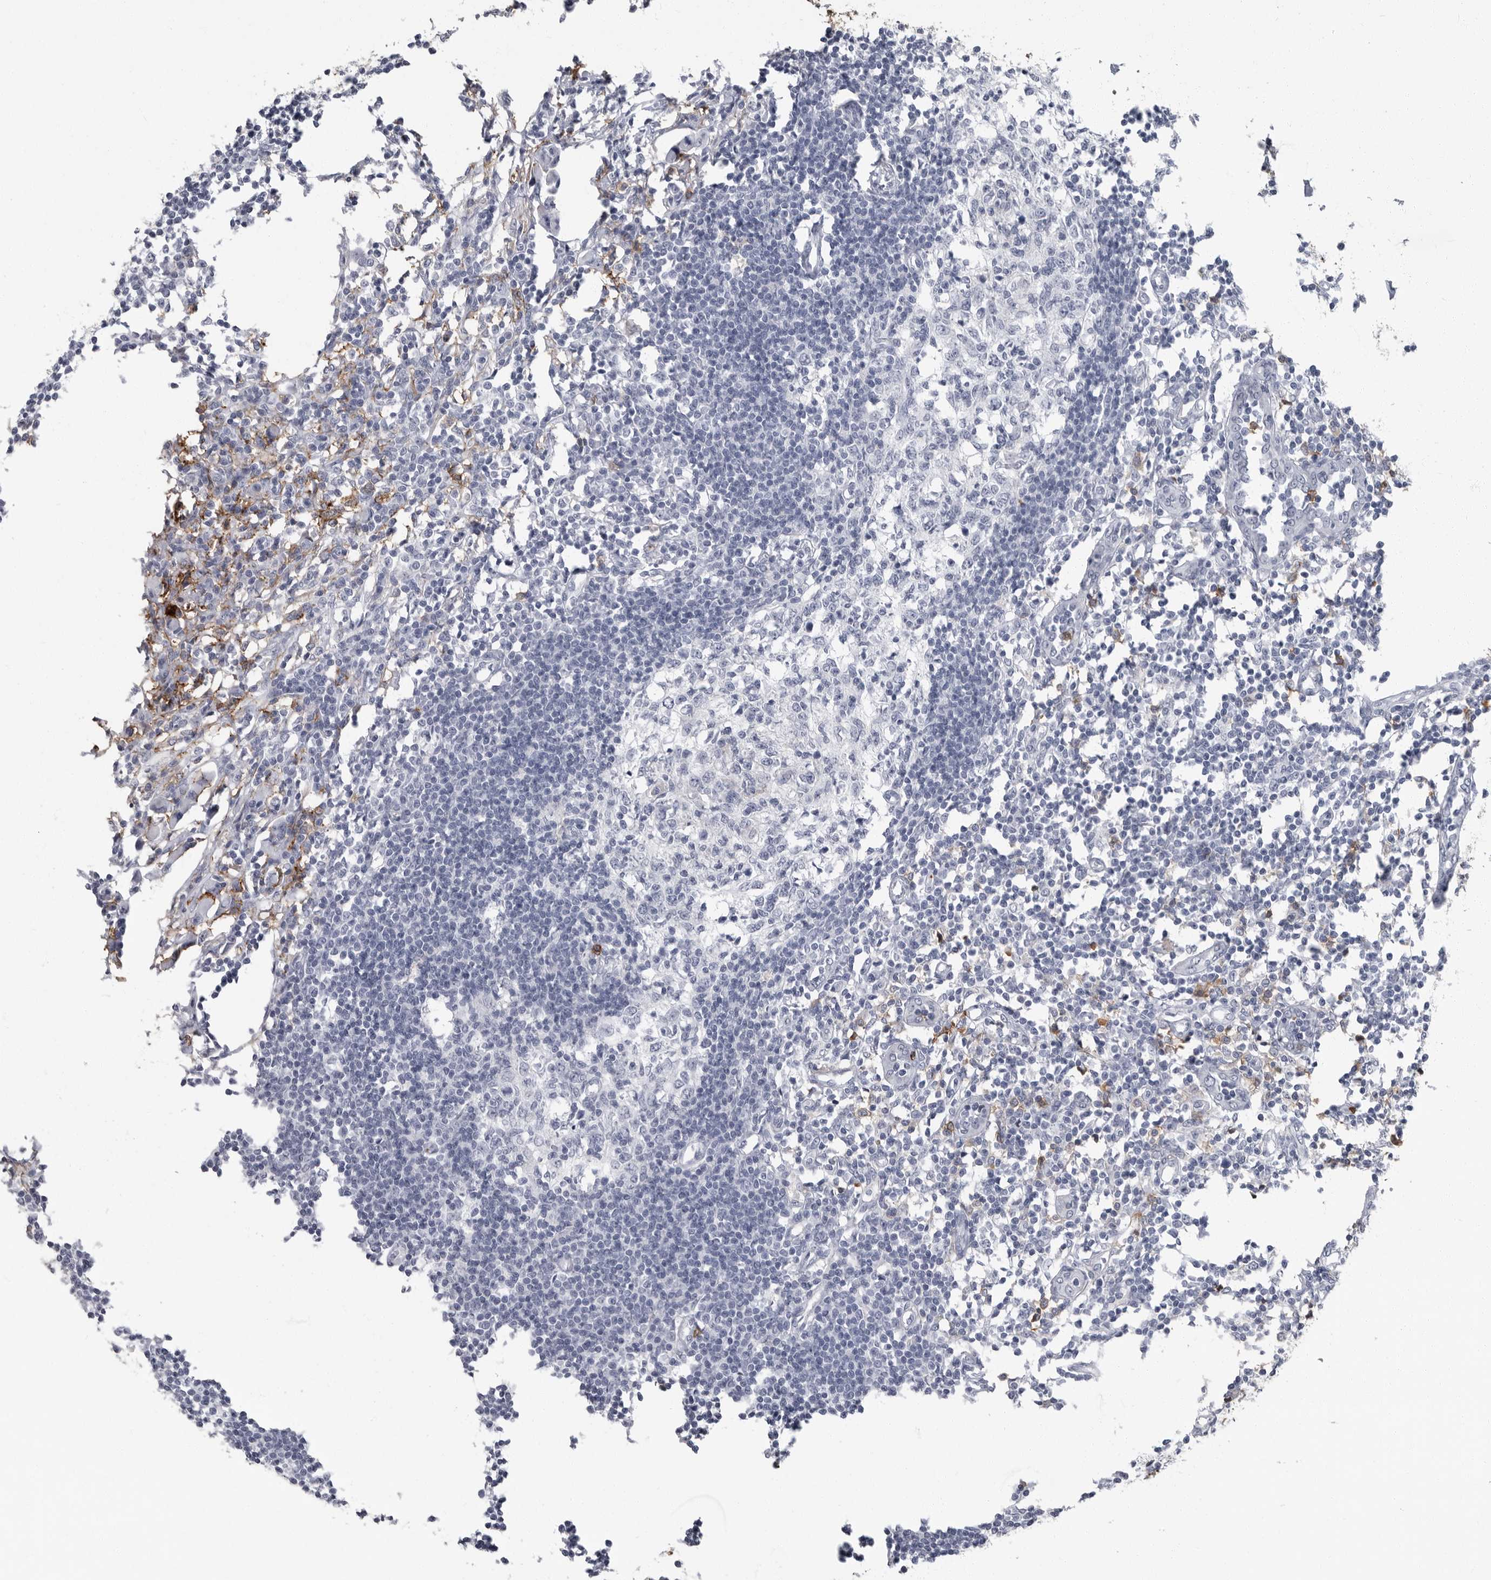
{"staining": {"intensity": "negative", "quantity": "none", "location": "none"}, "tissue": "lymph node", "cell_type": "Germinal center cells", "image_type": "normal", "snomed": [{"axis": "morphology", "description": "Normal tissue, NOS"}, {"axis": "morphology", "description": "Malignant melanoma, Metastatic site"}, {"axis": "topography", "description": "Lymph node"}], "caption": "Immunohistochemistry (IHC) of normal human lymph node exhibits no expression in germinal center cells.", "gene": "FCER1G", "patient": {"sex": "male", "age": 41}}